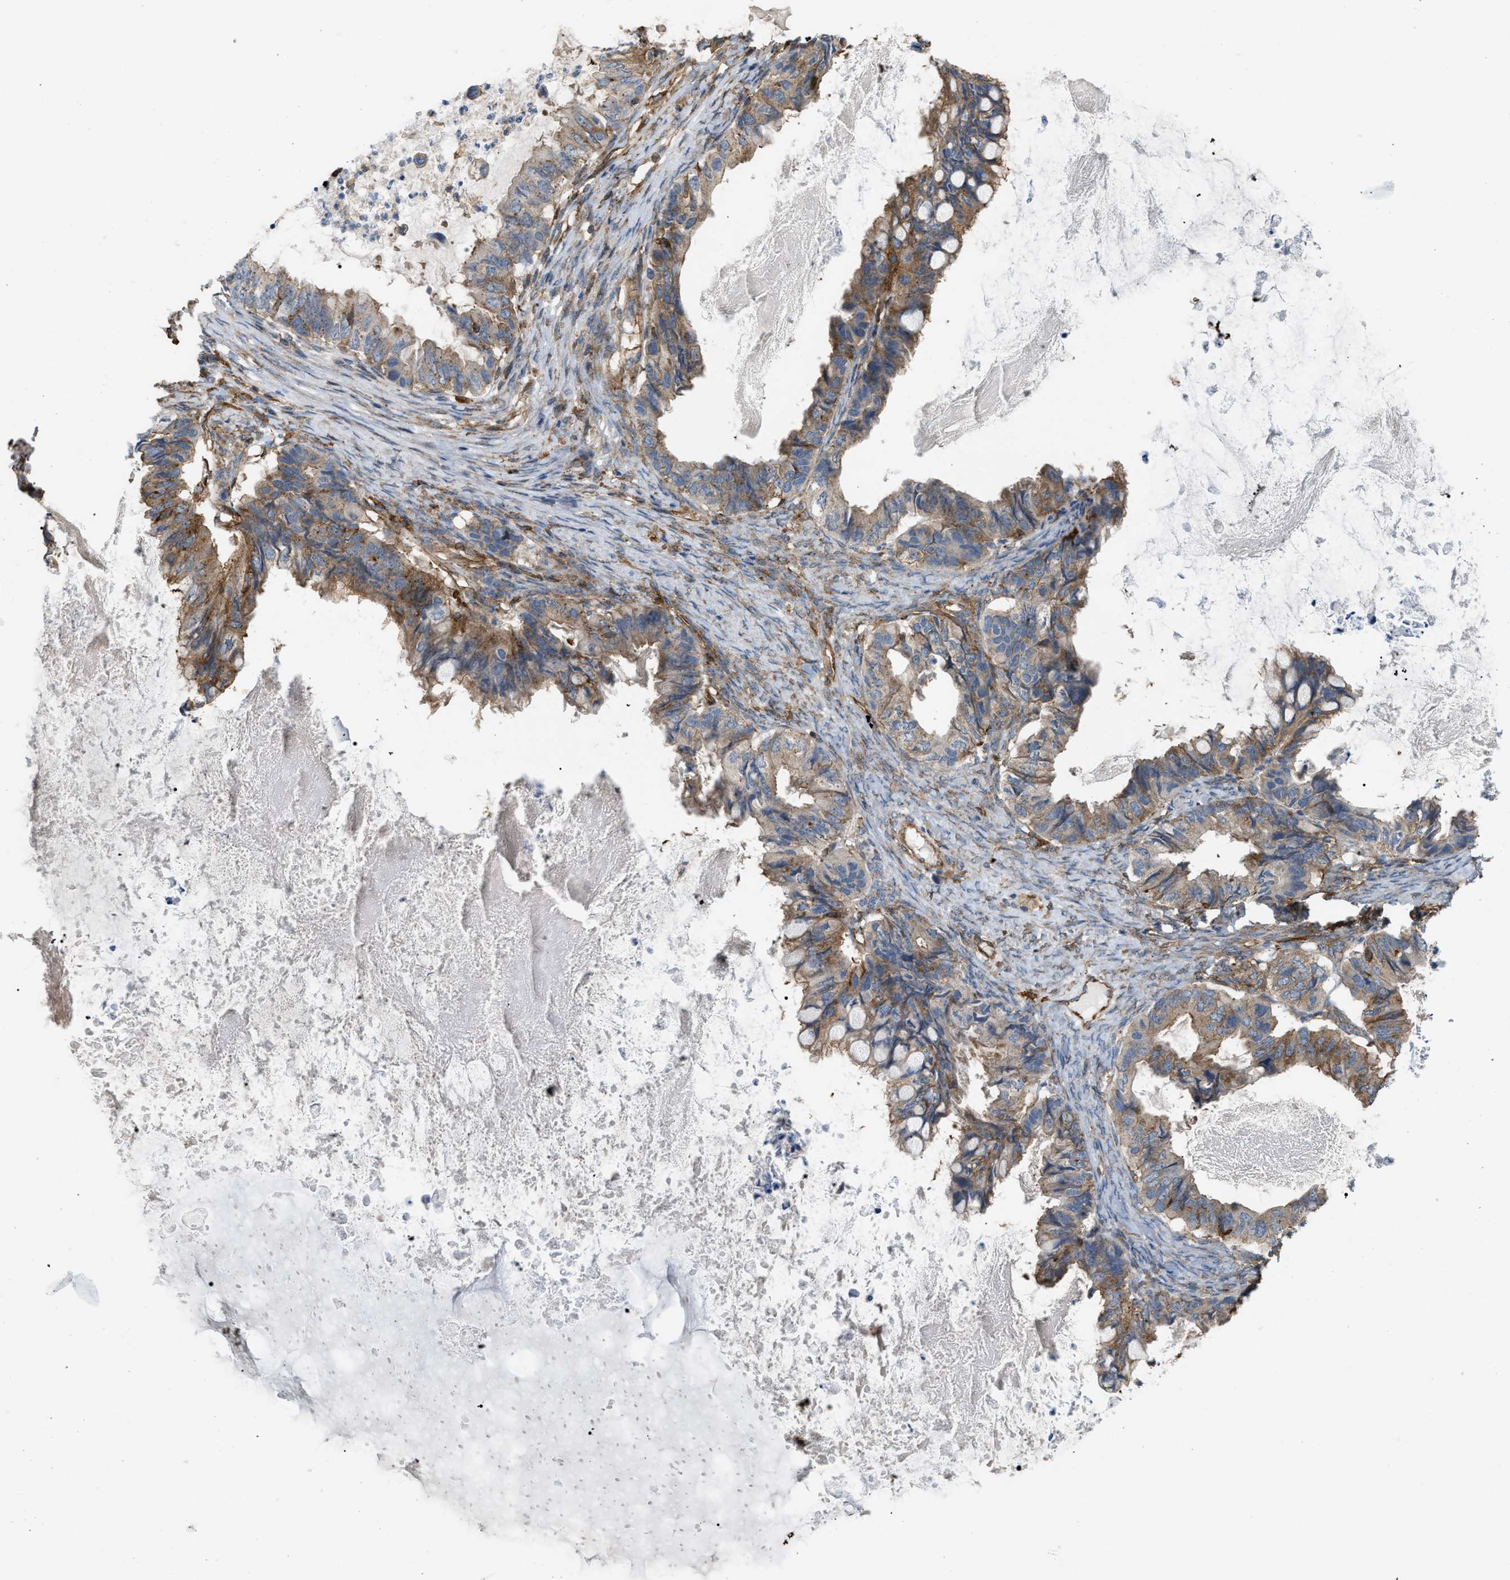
{"staining": {"intensity": "moderate", "quantity": ">75%", "location": "cytoplasmic/membranous"}, "tissue": "ovarian cancer", "cell_type": "Tumor cells", "image_type": "cancer", "snomed": [{"axis": "morphology", "description": "Cystadenocarcinoma, mucinous, NOS"}, {"axis": "topography", "description": "Ovary"}], "caption": "Approximately >75% of tumor cells in ovarian cancer exhibit moderate cytoplasmic/membranous protein positivity as visualized by brown immunohistochemical staining.", "gene": "PICALM", "patient": {"sex": "female", "age": 80}}